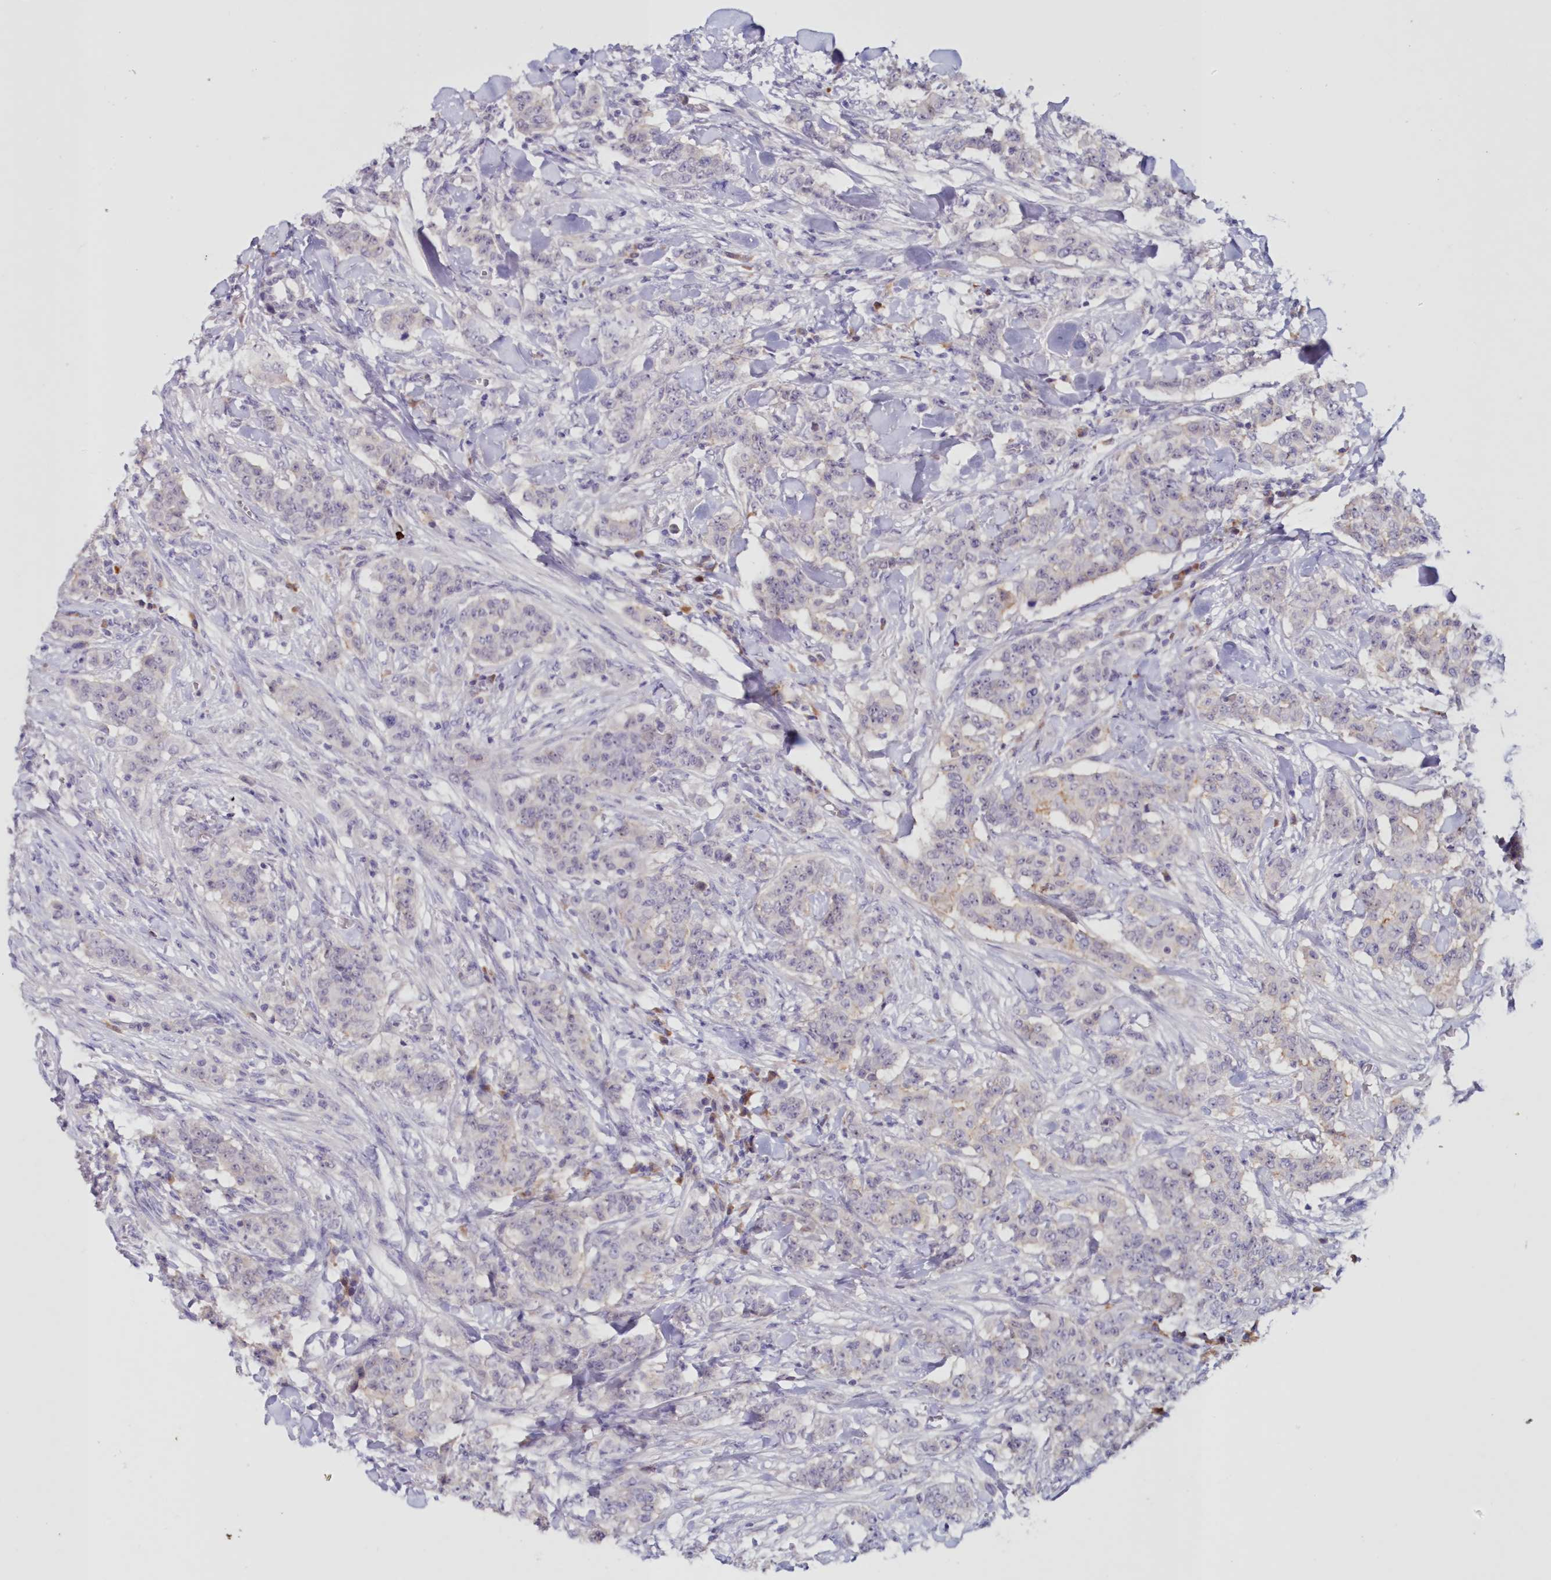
{"staining": {"intensity": "negative", "quantity": "none", "location": "none"}, "tissue": "breast cancer", "cell_type": "Tumor cells", "image_type": "cancer", "snomed": [{"axis": "morphology", "description": "Duct carcinoma"}, {"axis": "topography", "description": "Breast"}], "caption": "Breast cancer was stained to show a protein in brown. There is no significant positivity in tumor cells.", "gene": "SNED1", "patient": {"sex": "female", "age": 40}}